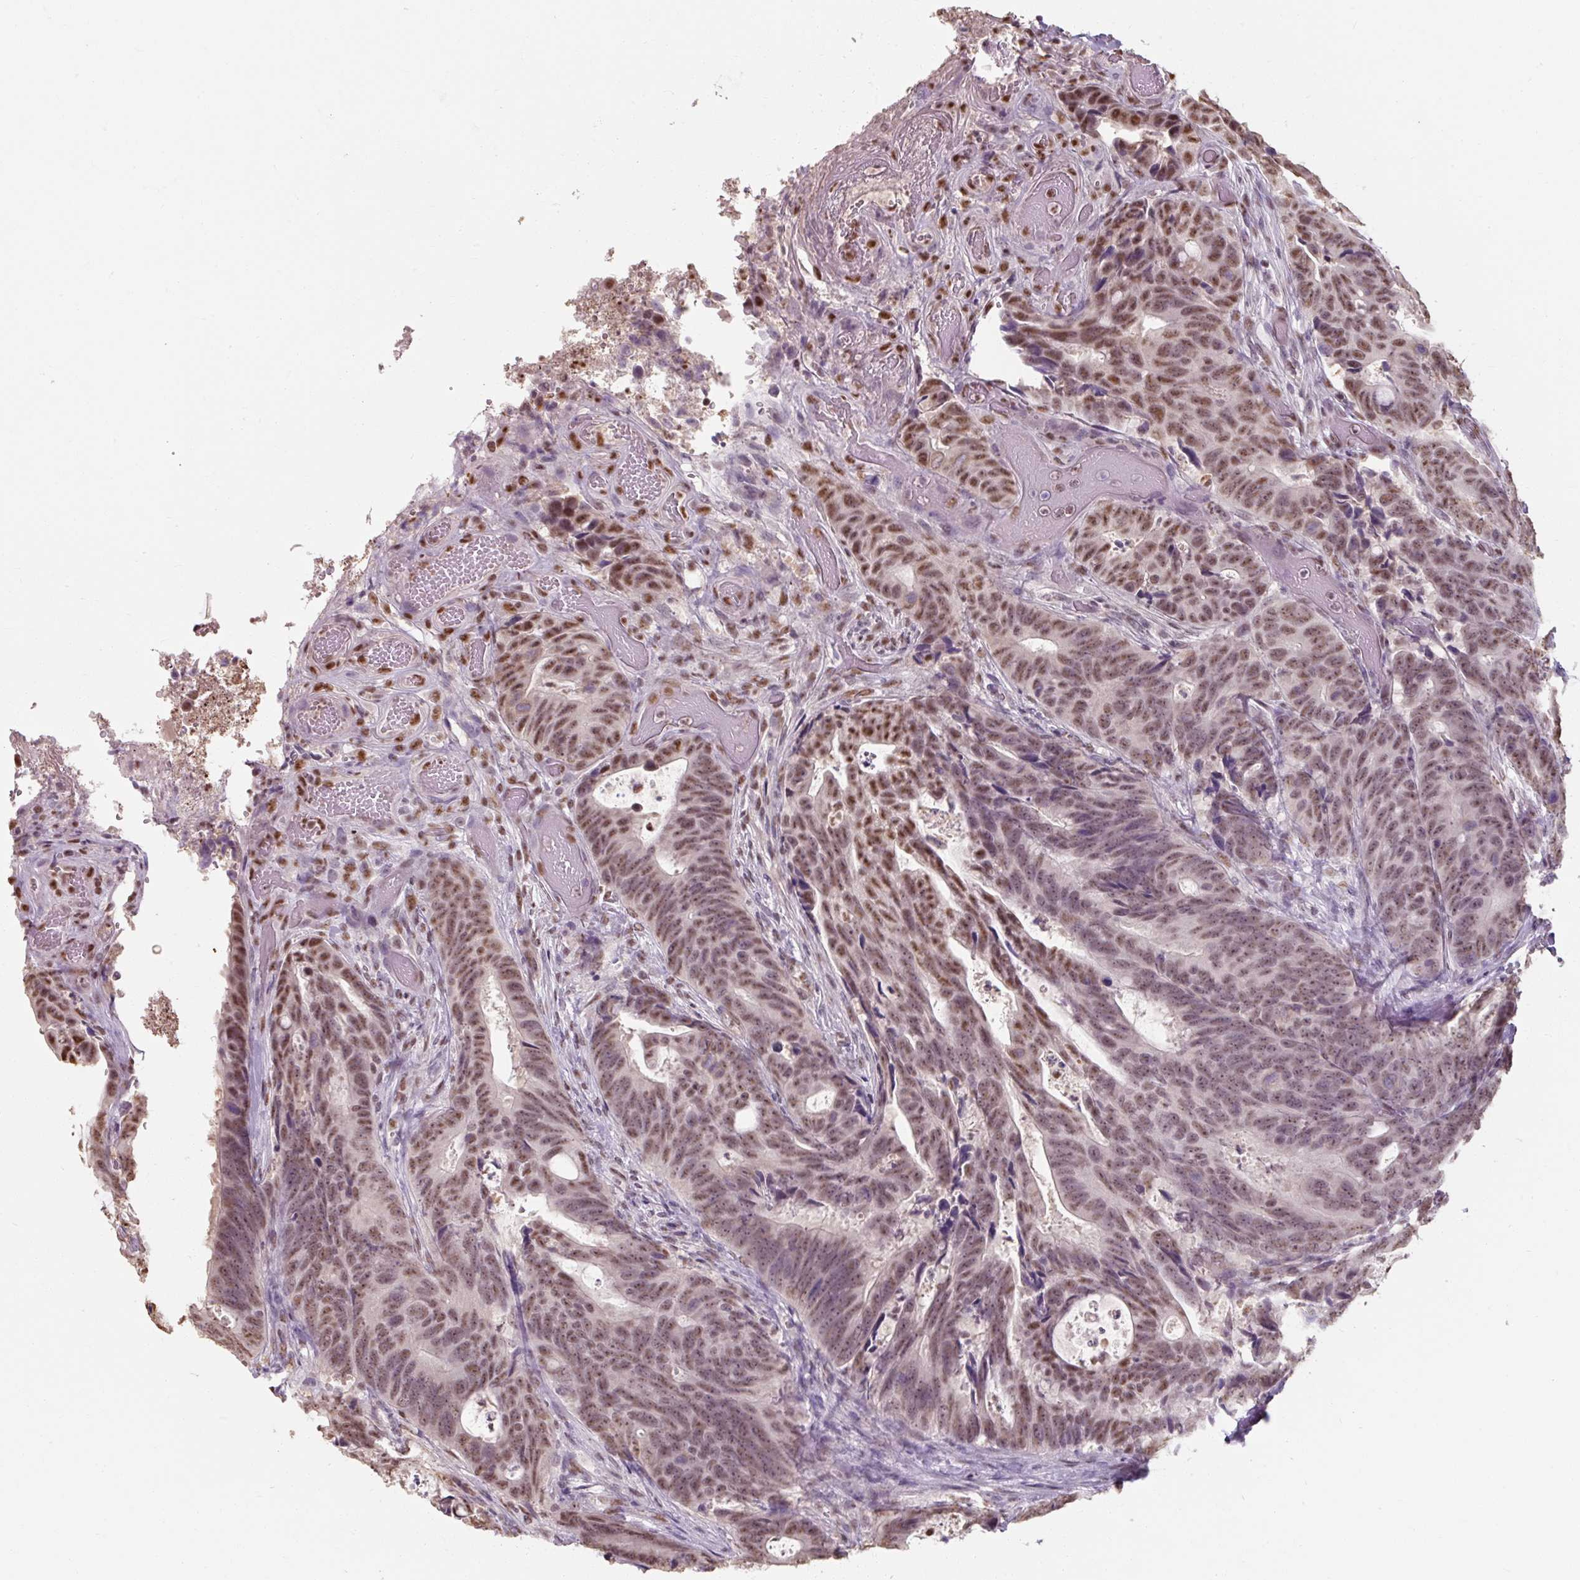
{"staining": {"intensity": "moderate", "quantity": ">75%", "location": "nuclear"}, "tissue": "colorectal cancer", "cell_type": "Tumor cells", "image_type": "cancer", "snomed": [{"axis": "morphology", "description": "Adenocarcinoma, NOS"}, {"axis": "topography", "description": "Colon"}], "caption": "IHC (DAB (3,3'-diaminobenzidine)) staining of colorectal adenocarcinoma shows moderate nuclear protein positivity in about >75% of tumor cells. (Stains: DAB in brown, nuclei in blue, Microscopy: brightfield microscopy at high magnification).", "gene": "ZFTRAF1", "patient": {"sex": "female", "age": 82}}